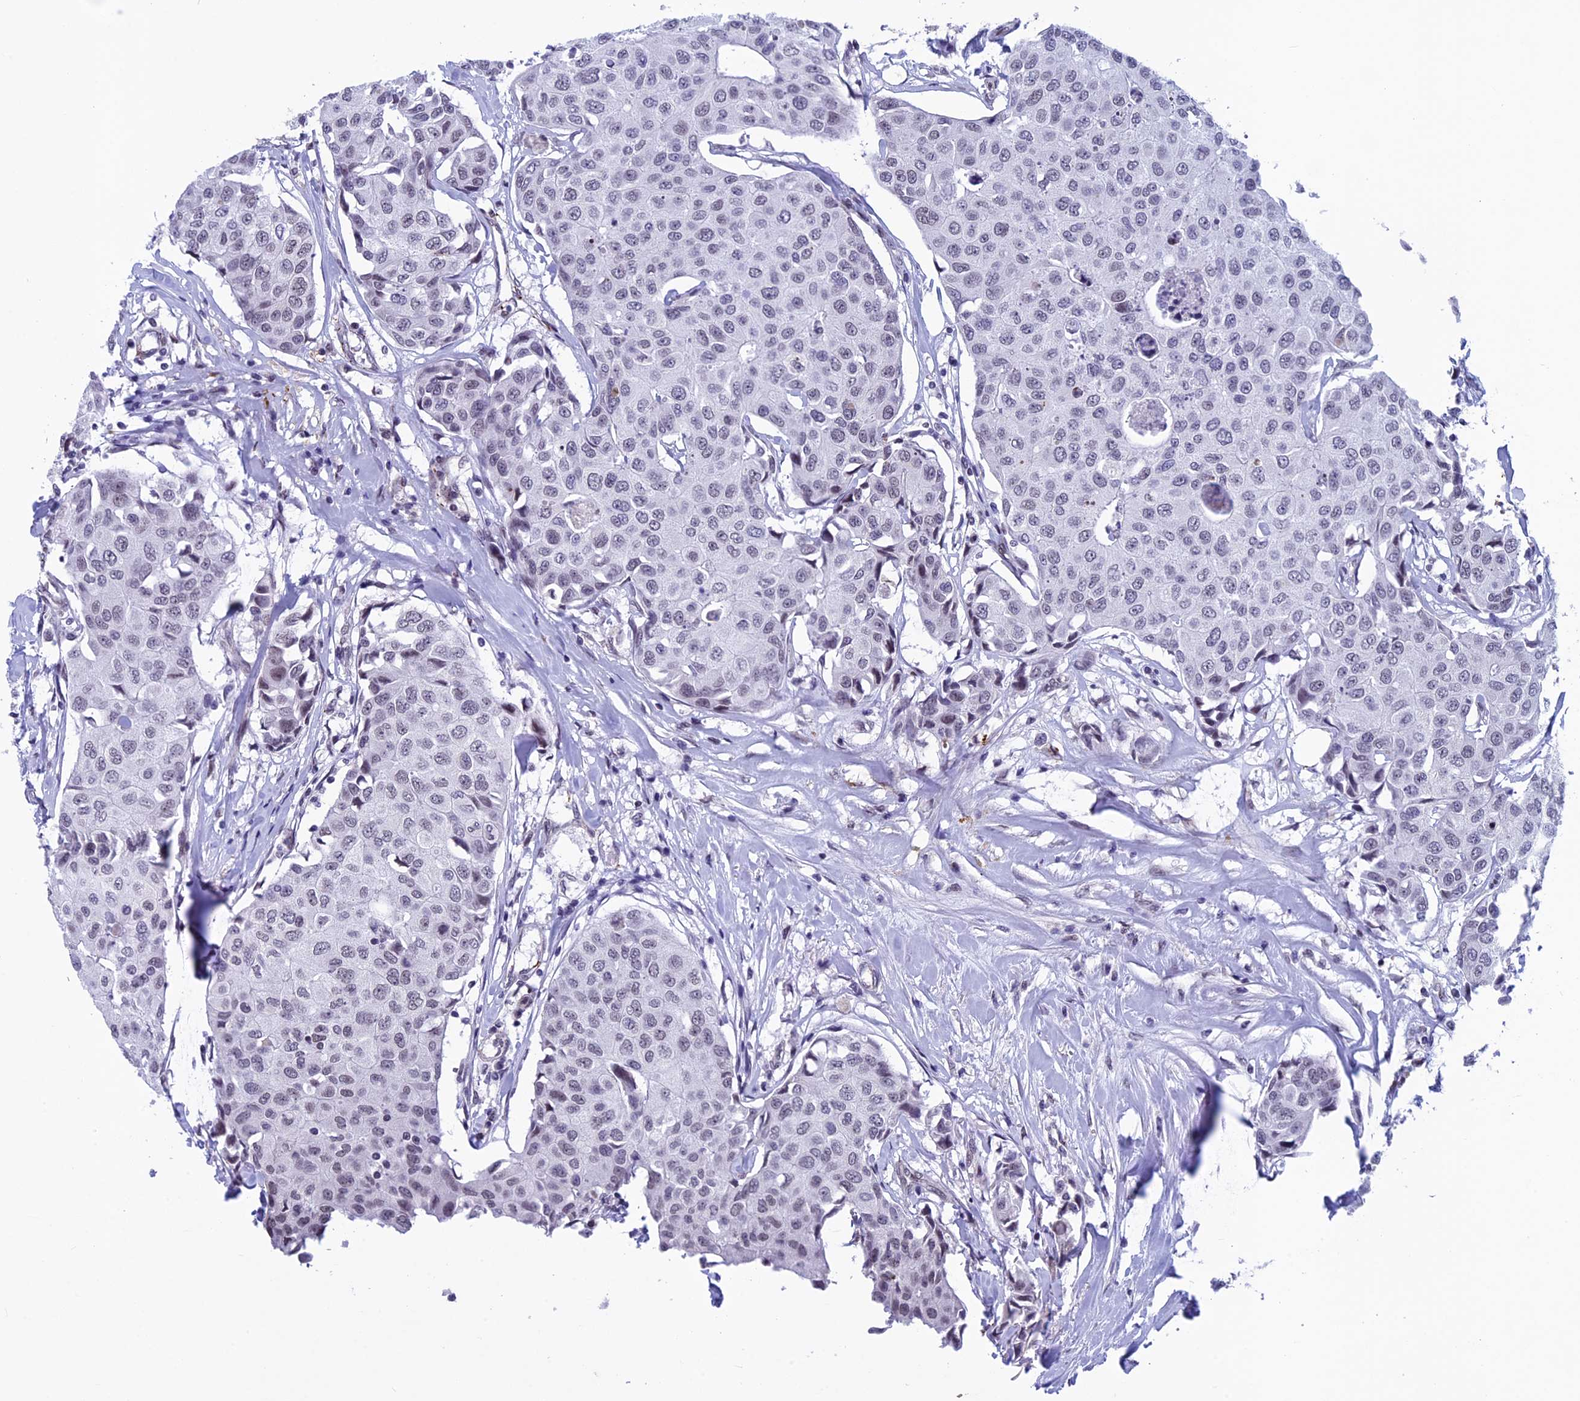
{"staining": {"intensity": "weak", "quantity": "25%-75%", "location": "nuclear"}, "tissue": "breast cancer", "cell_type": "Tumor cells", "image_type": "cancer", "snomed": [{"axis": "morphology", "description": "Duct carcinoma"}, {"axis": "topography", "description": "Breast"}], "caption": "There is low levels of weak nuclear staining in tumor cells of breast infiltrating ductal carcinoma, as demonstrated by immunohistochemical staining (brown color).", "gene": "NIPBL", "patient": {"sex": "female", "age": 80}}